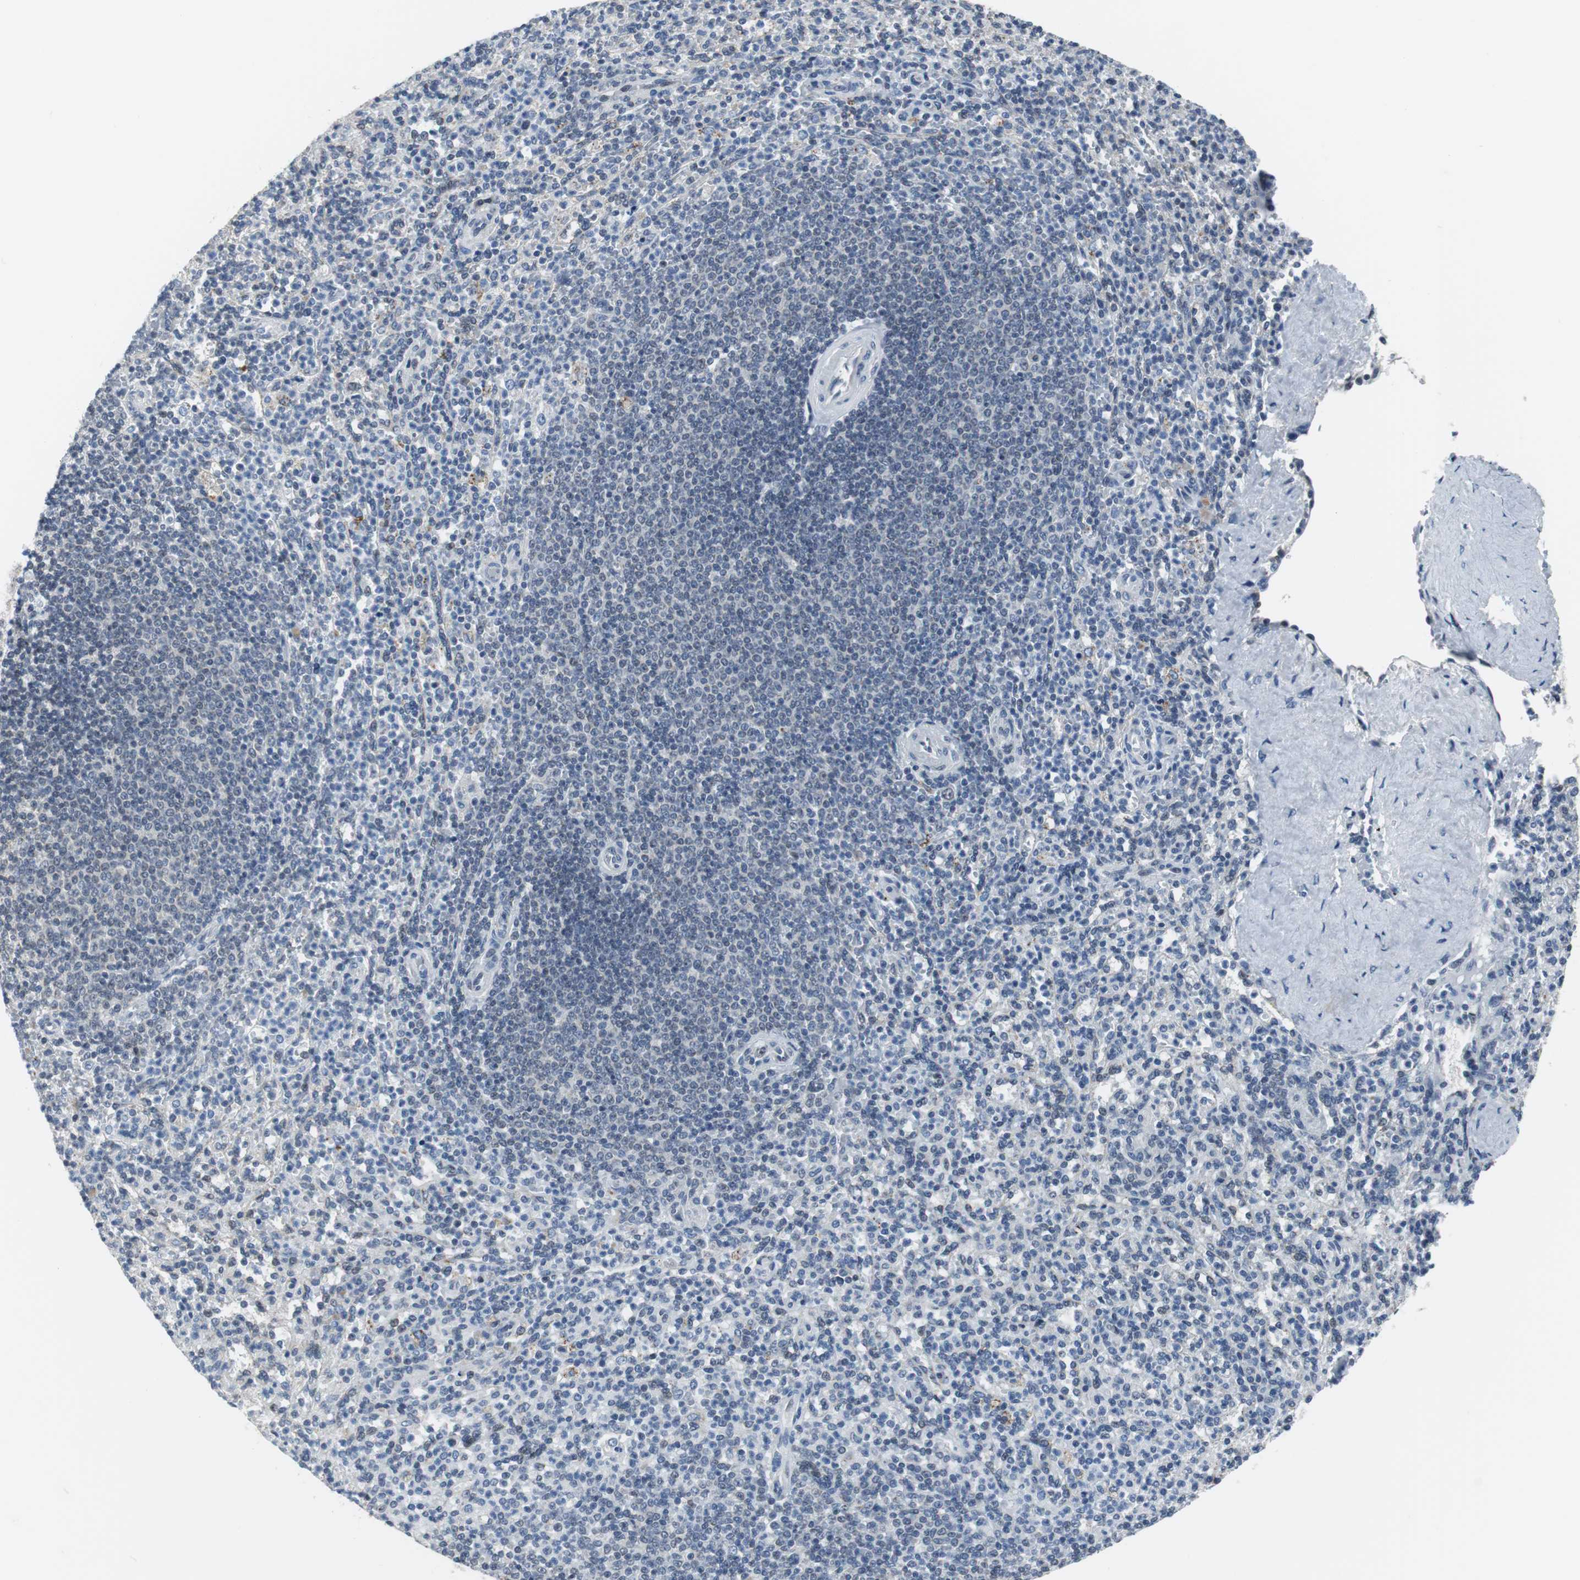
{"staining": {"intensity": "weak", "quantity": "<25%", "location": "nuclear"}, "tissue": "spleen", "cell_type": "Cells in red pulp", "image_type": "normal", "snomed": [{"axis": "morphology", "description": "Normal tissue, NOS"}, {"axis": "topography", "description": "Spleen"}], "caption": "The immunohistochemistry micrograph has no significant positivity in cells in red pulp of spleen.", "gene": "TP63", "patient": {"sex": "male", "age": 36}}